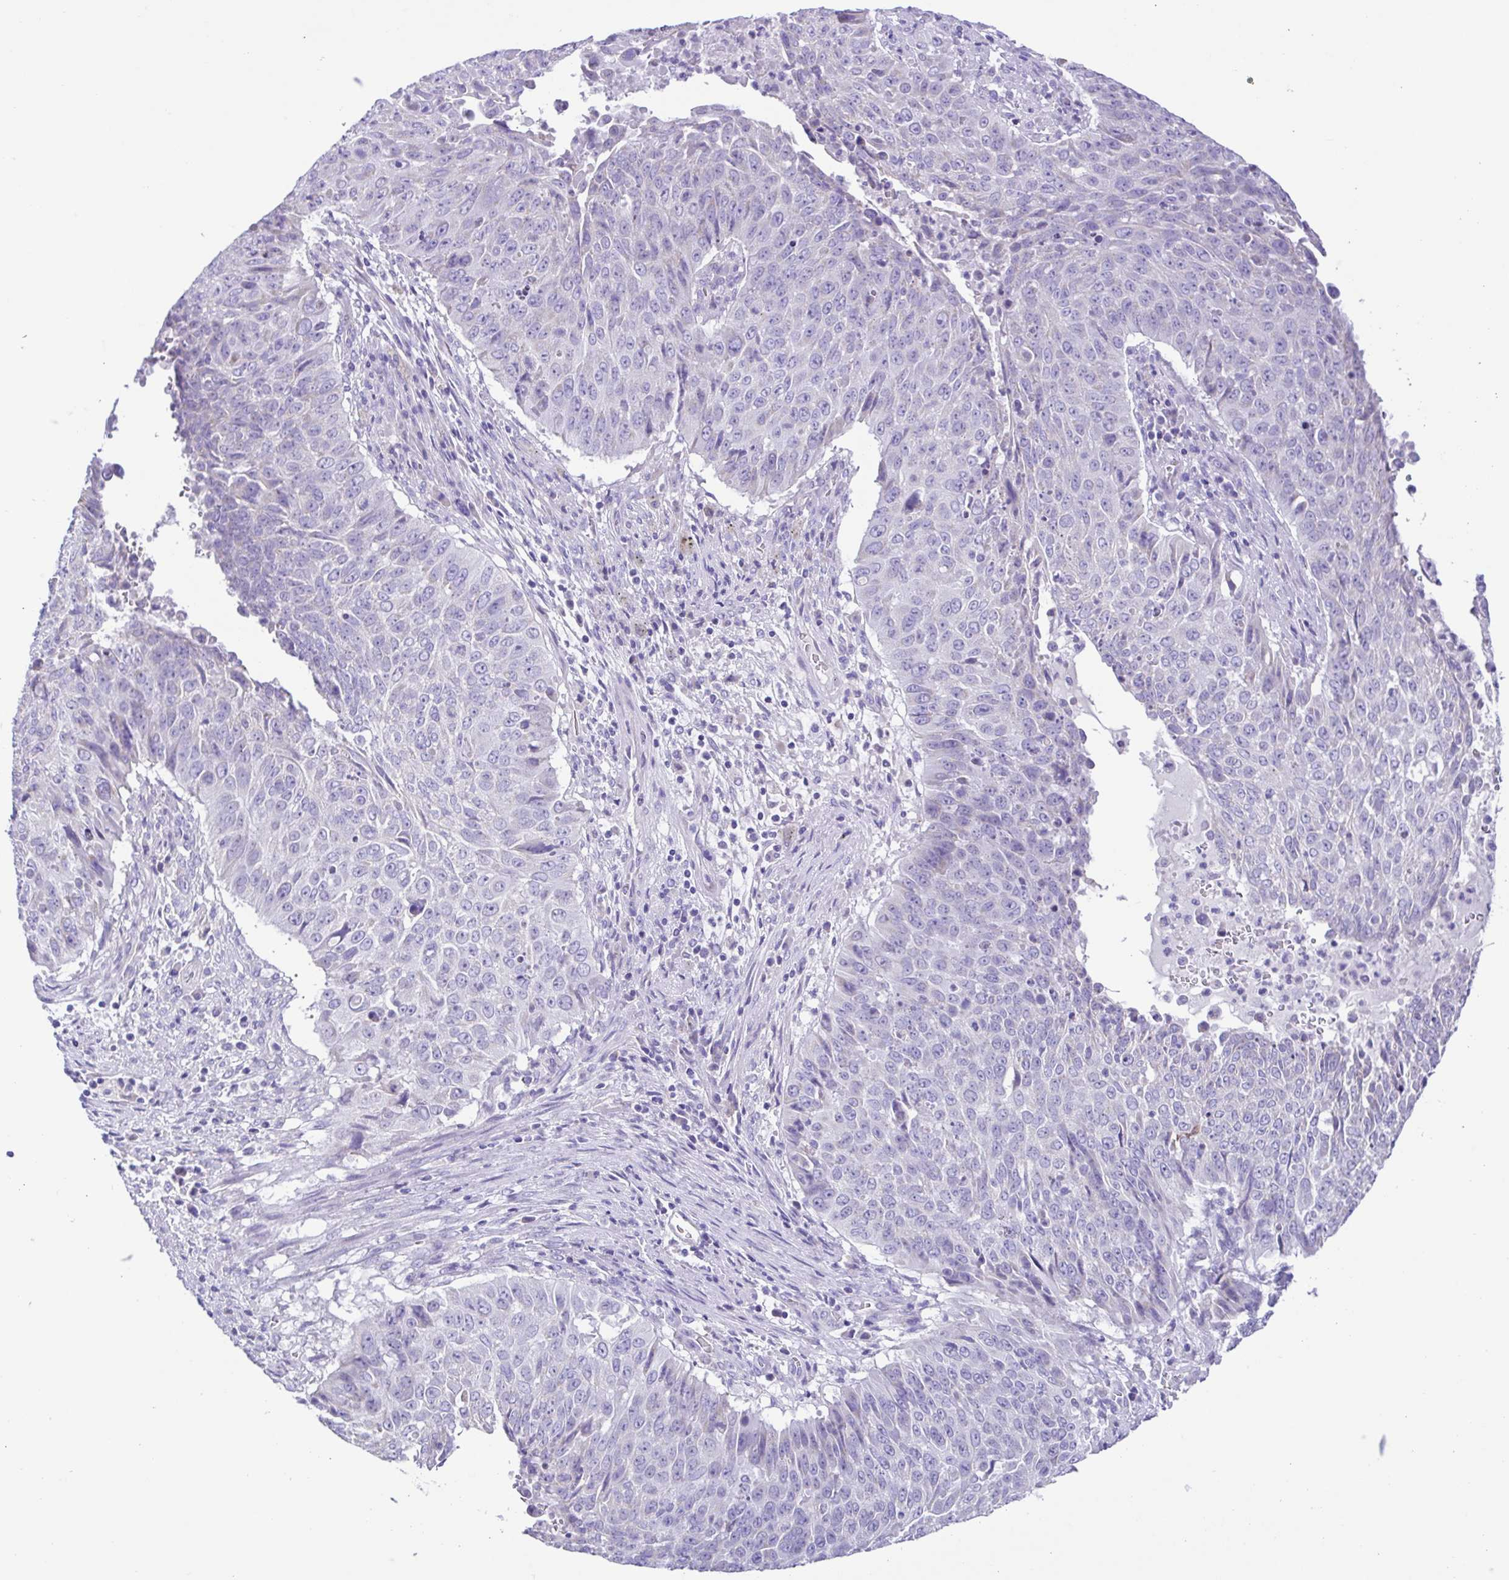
{"staining": {"intensity": "negative", "quantity": "none", "location": "none"}, "tissue": "lung cancer", "cell_type": "Tumor cells", "image_type": "cancer", "snomed": [{"axis": "morphology", "description": "Normal tissue, NOS"}, {"axis": "morphology", "description": "Squamous cell carcinoma, NOS"}, {"axis": "topography", "description": "Bronchus"}, {"axis": "topography", "description": "Lung"}], "caption": "This is a micrograph of immunohistochemistry (IHC) staining of lung cancer (squamous cell carcinoma), which shows no positivity in tumor cells.", "gene": "CD72", "patient": {"sex": "male", "age": 64}}